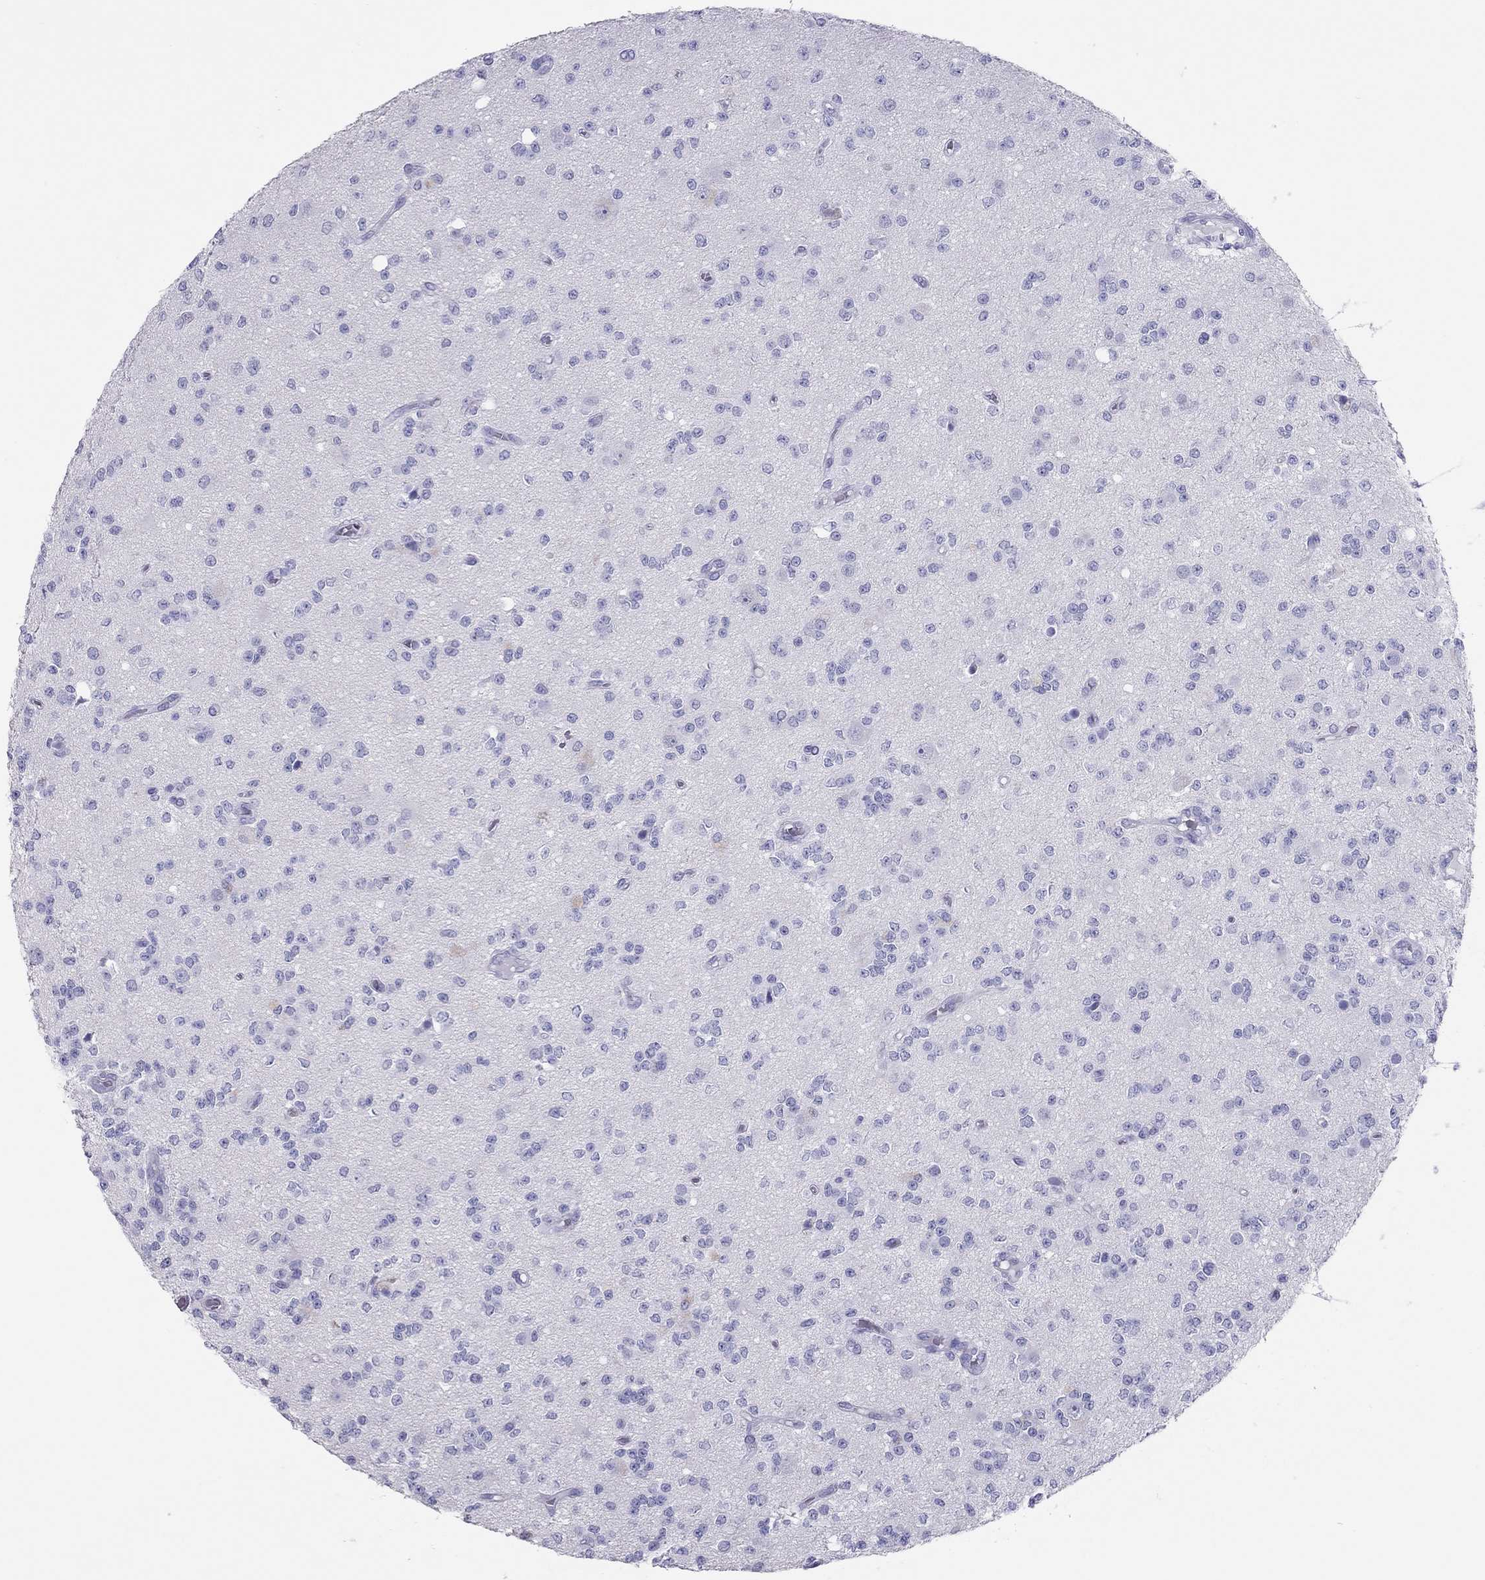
{"staining": {"intensity": "negative", "quantity": "none", "location": "none"}, "tissue": "glioma", "cell_type": "Tumor cells", "image_type": "cancer", "snomed": [{"axis": "morphology", "description": "Glioma, malignant, Low grade"}, {"axis": "topography", "description": "Brain"}], "caption": "Tumor cells are negative for protein expression in human malignant glioma (low-grade).", "gene": "TSHB", "patient": {"sex": "female", "age": 45}}